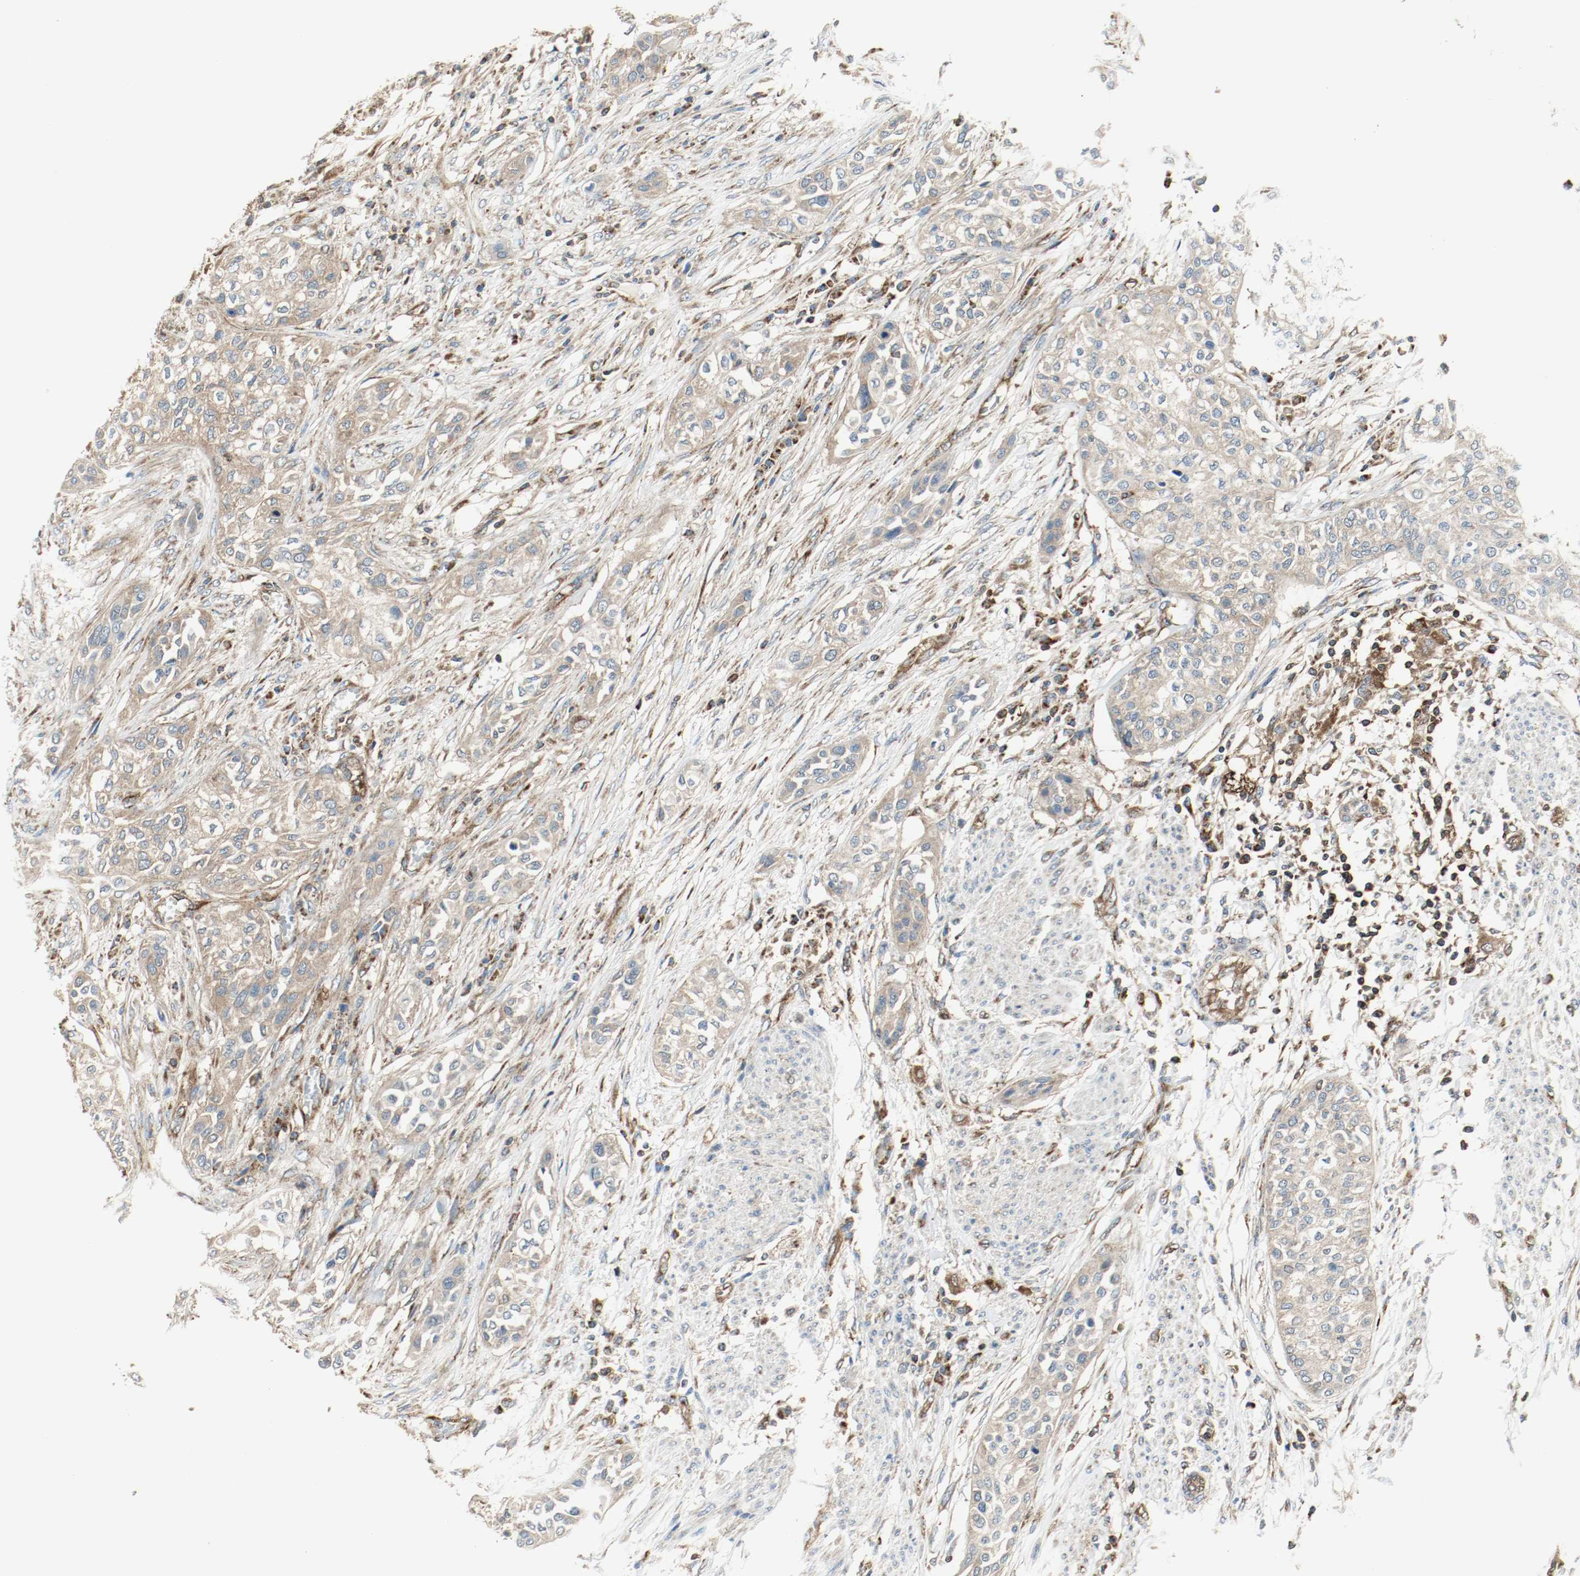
{"staining": {"intensity": "moderate", "quantity": ">75%", "location": "cytoplasmic/membranous"}, "tissue": "urothelial cancer", "cell_type": "Tumor cells", "image_type": "cancer", "snomed": [{"axis": "morphology", "description": "Urothelial carcinoma, High grade"}, {"axis": "topography", "description": "Urinary bladder"}], "caption": "Tumor cells demonstrate moderate cytoplasmic/membranous staining in about >75% of cells in urothelial cancer.", "gene": "PLCG1", "patient": {"sex": "male", "age": 74}}